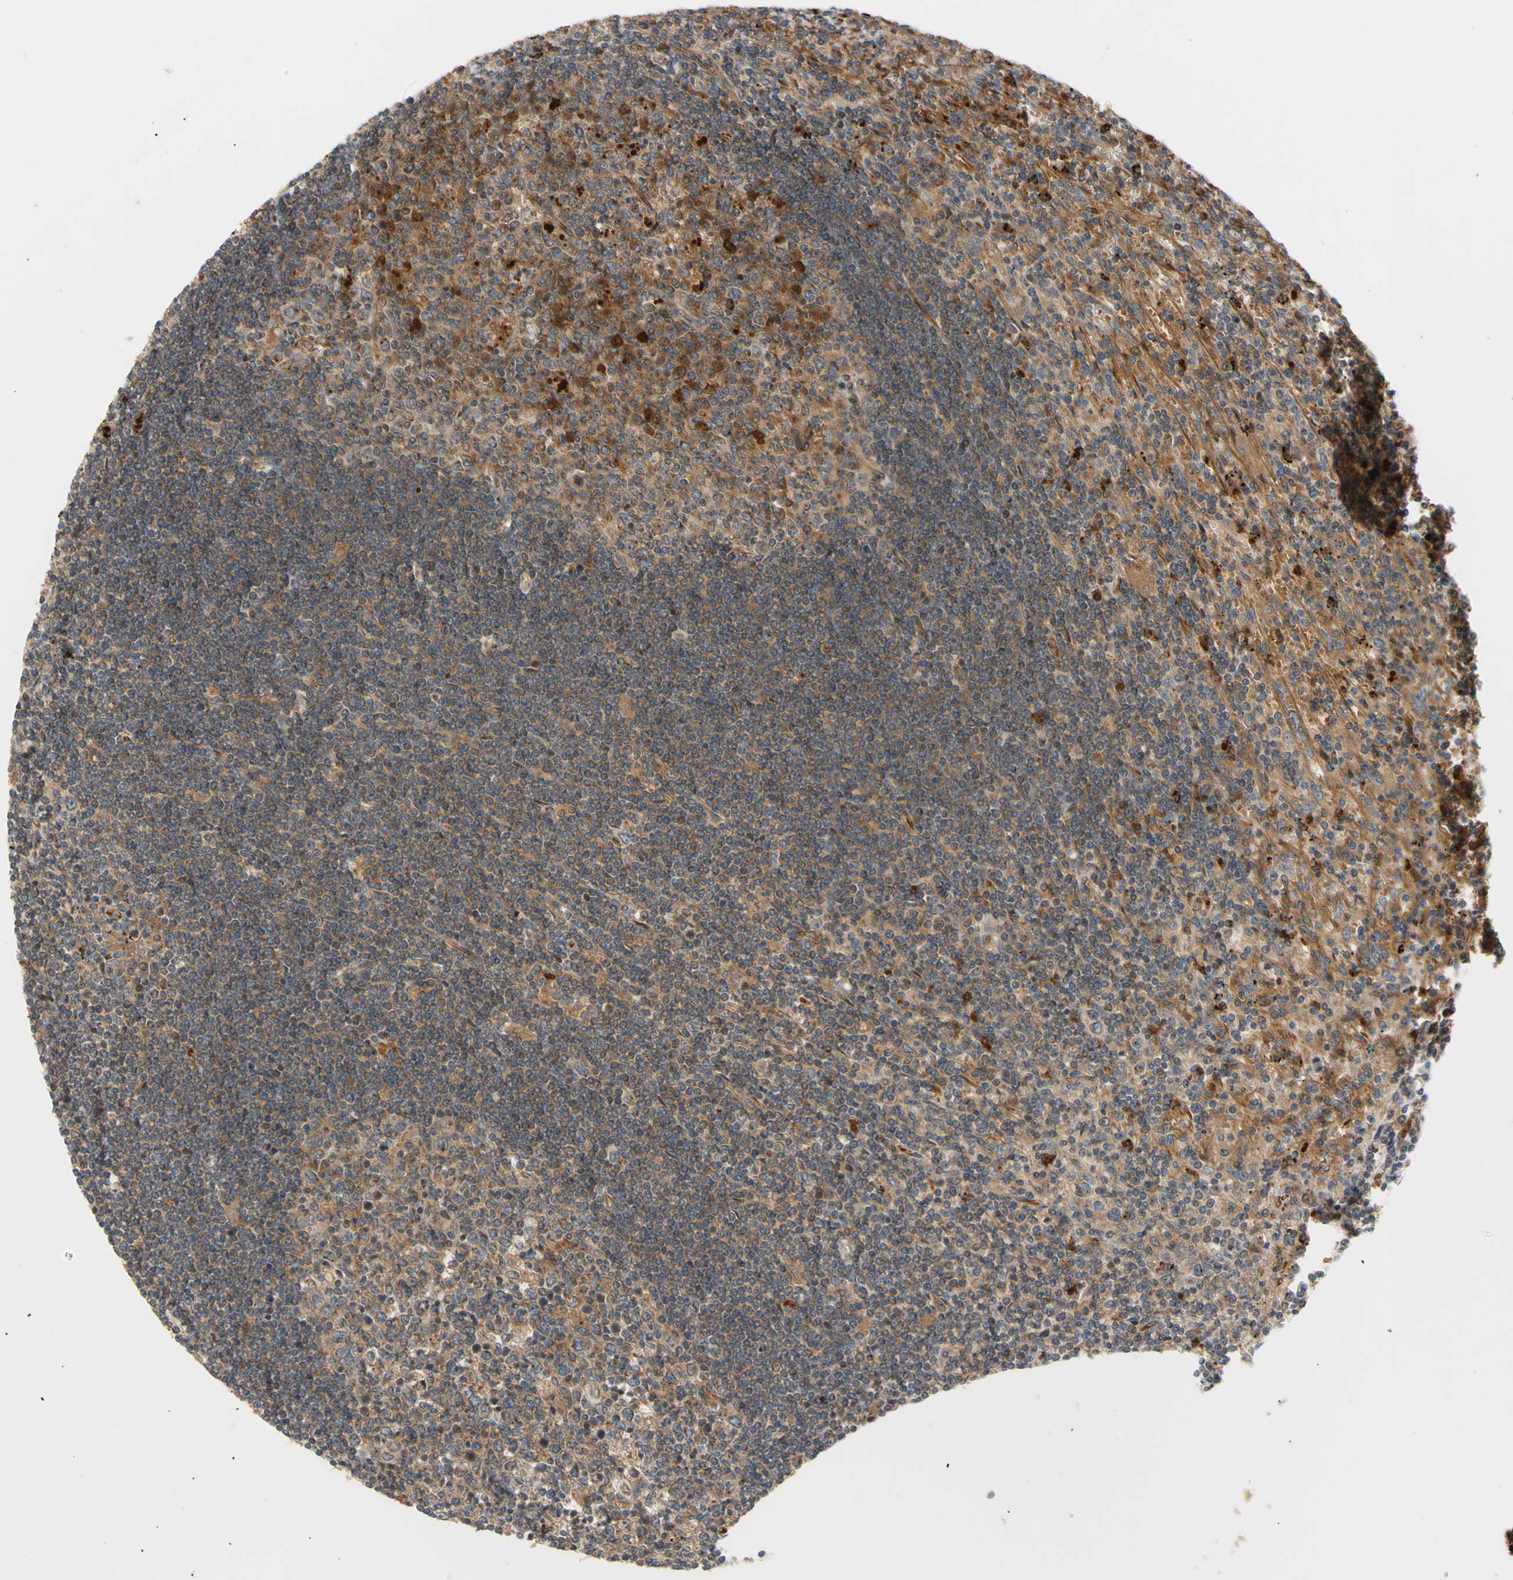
{"staining": {"intensity": "moderate", "quantity": "25%-75%", "location": "cytoplasmic/membranous"}, "tissue": "lymphoma", "cell_type": "Tumor cells", "image_type": "cancer", "snomed": [{"axis": "morphology", "description": "Malignant lymphoma, non-Hodgkin's type, Low grade"}, {"axis": "topography", "description": "Spleen"}], "caption": "Immunohistochemical staining of human malignant lymphoma, non-Hodgkin's type (low-grade) reveals moderate cytoplasmic/membranous protein expression in about 25%-75% of tumor cells.", "gene": "TUBG2", "patient": {"sex": "male", "age": 76}}